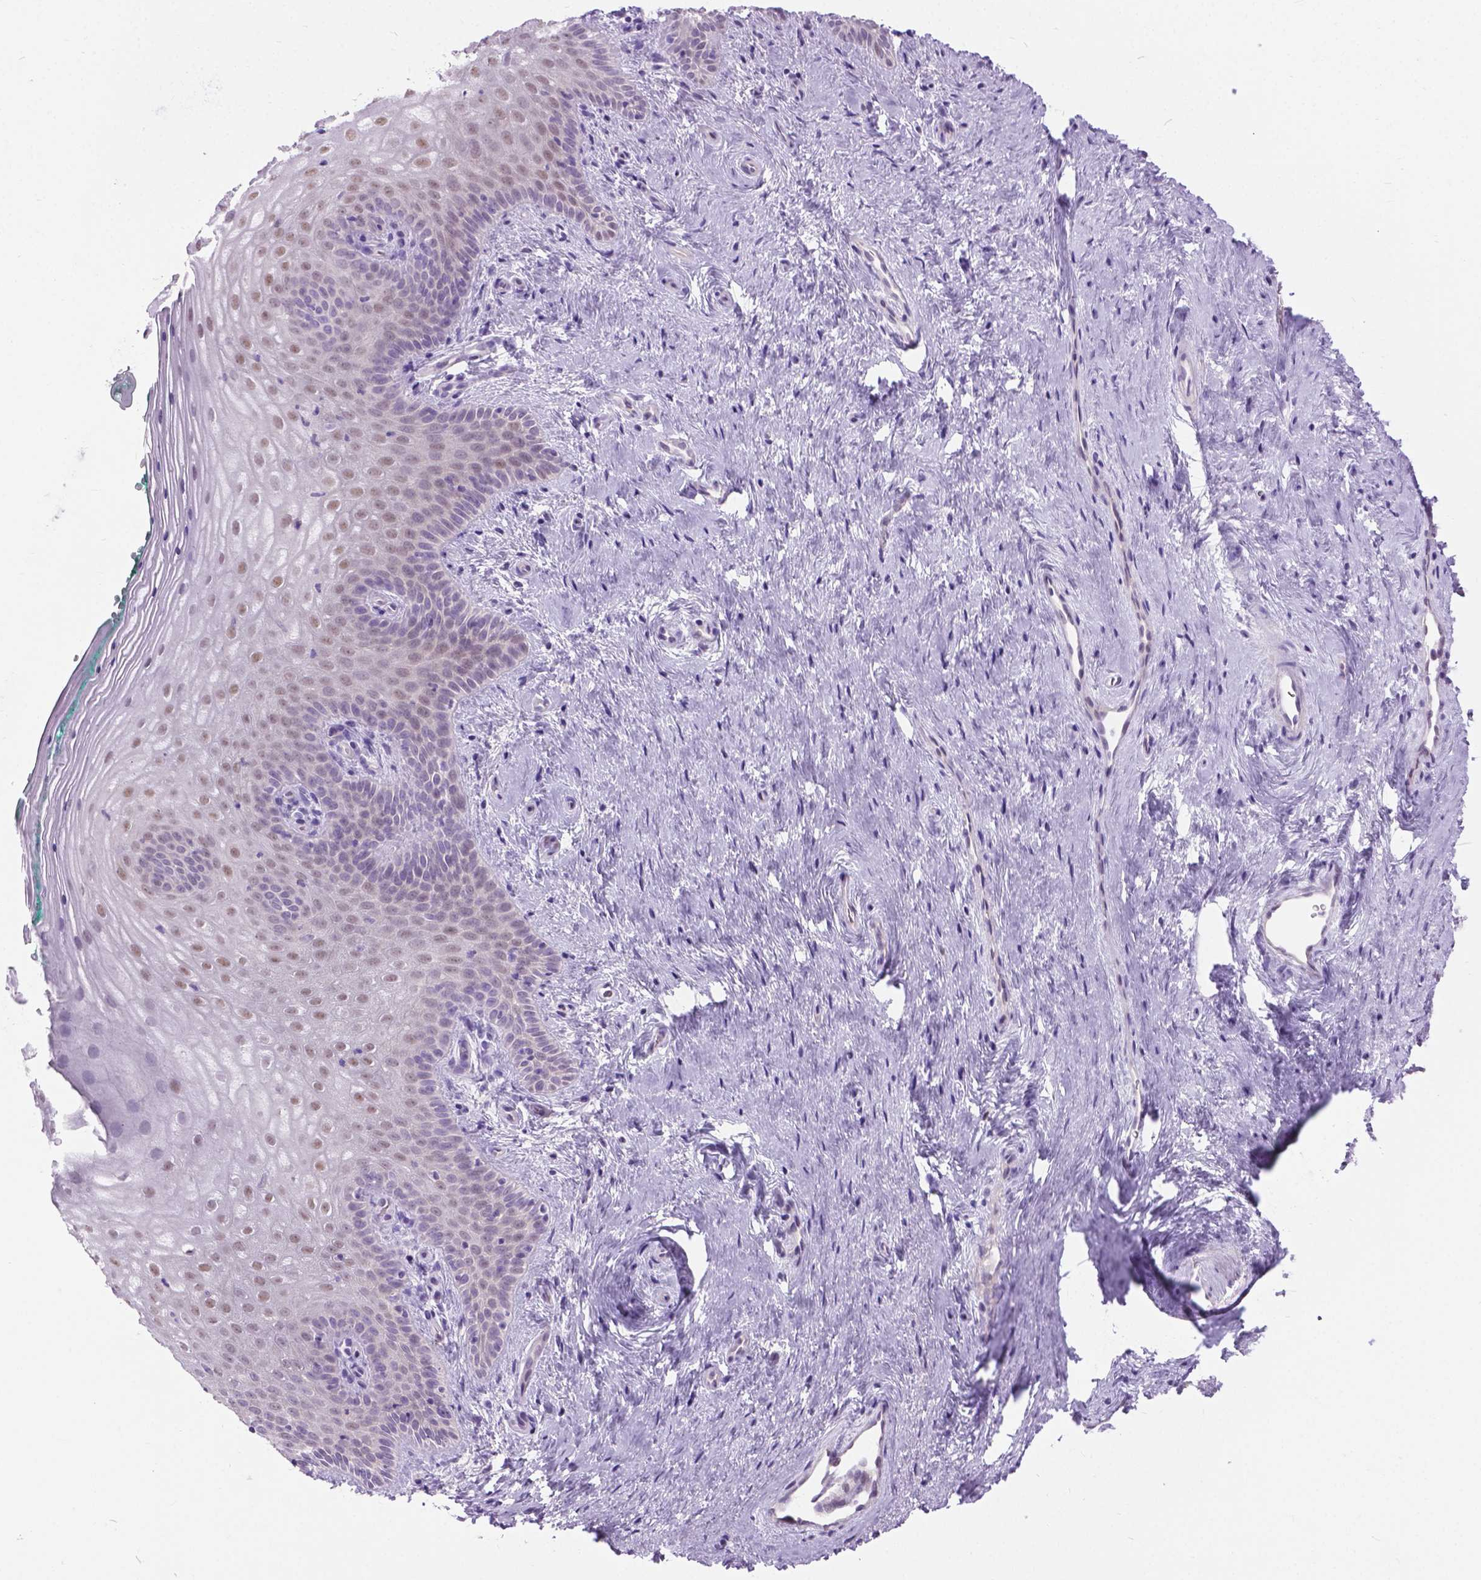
{"staining": {"intensity": "moderate", "quantity": "25%-75%", "location": "nuclear"}, "tissue": "vagina", "cell_type": "Squamous epithelial cells", "image_type": "normal", "snomed": [{"axis": "morphology", "description": "Normal tissue, NOS"}, {"axis": "topography", "description": "Vagina"}], "caption": "This image displays unremarkable vagina stained with immunohistochemistry to label a protein in brown. The nuclear of squamous epithelial cells show moderate positivity for the protein. Nuclei are counter-stained blue.", "gene": "APCDD1L", "patient": {"sex": "female", "age": 45}}